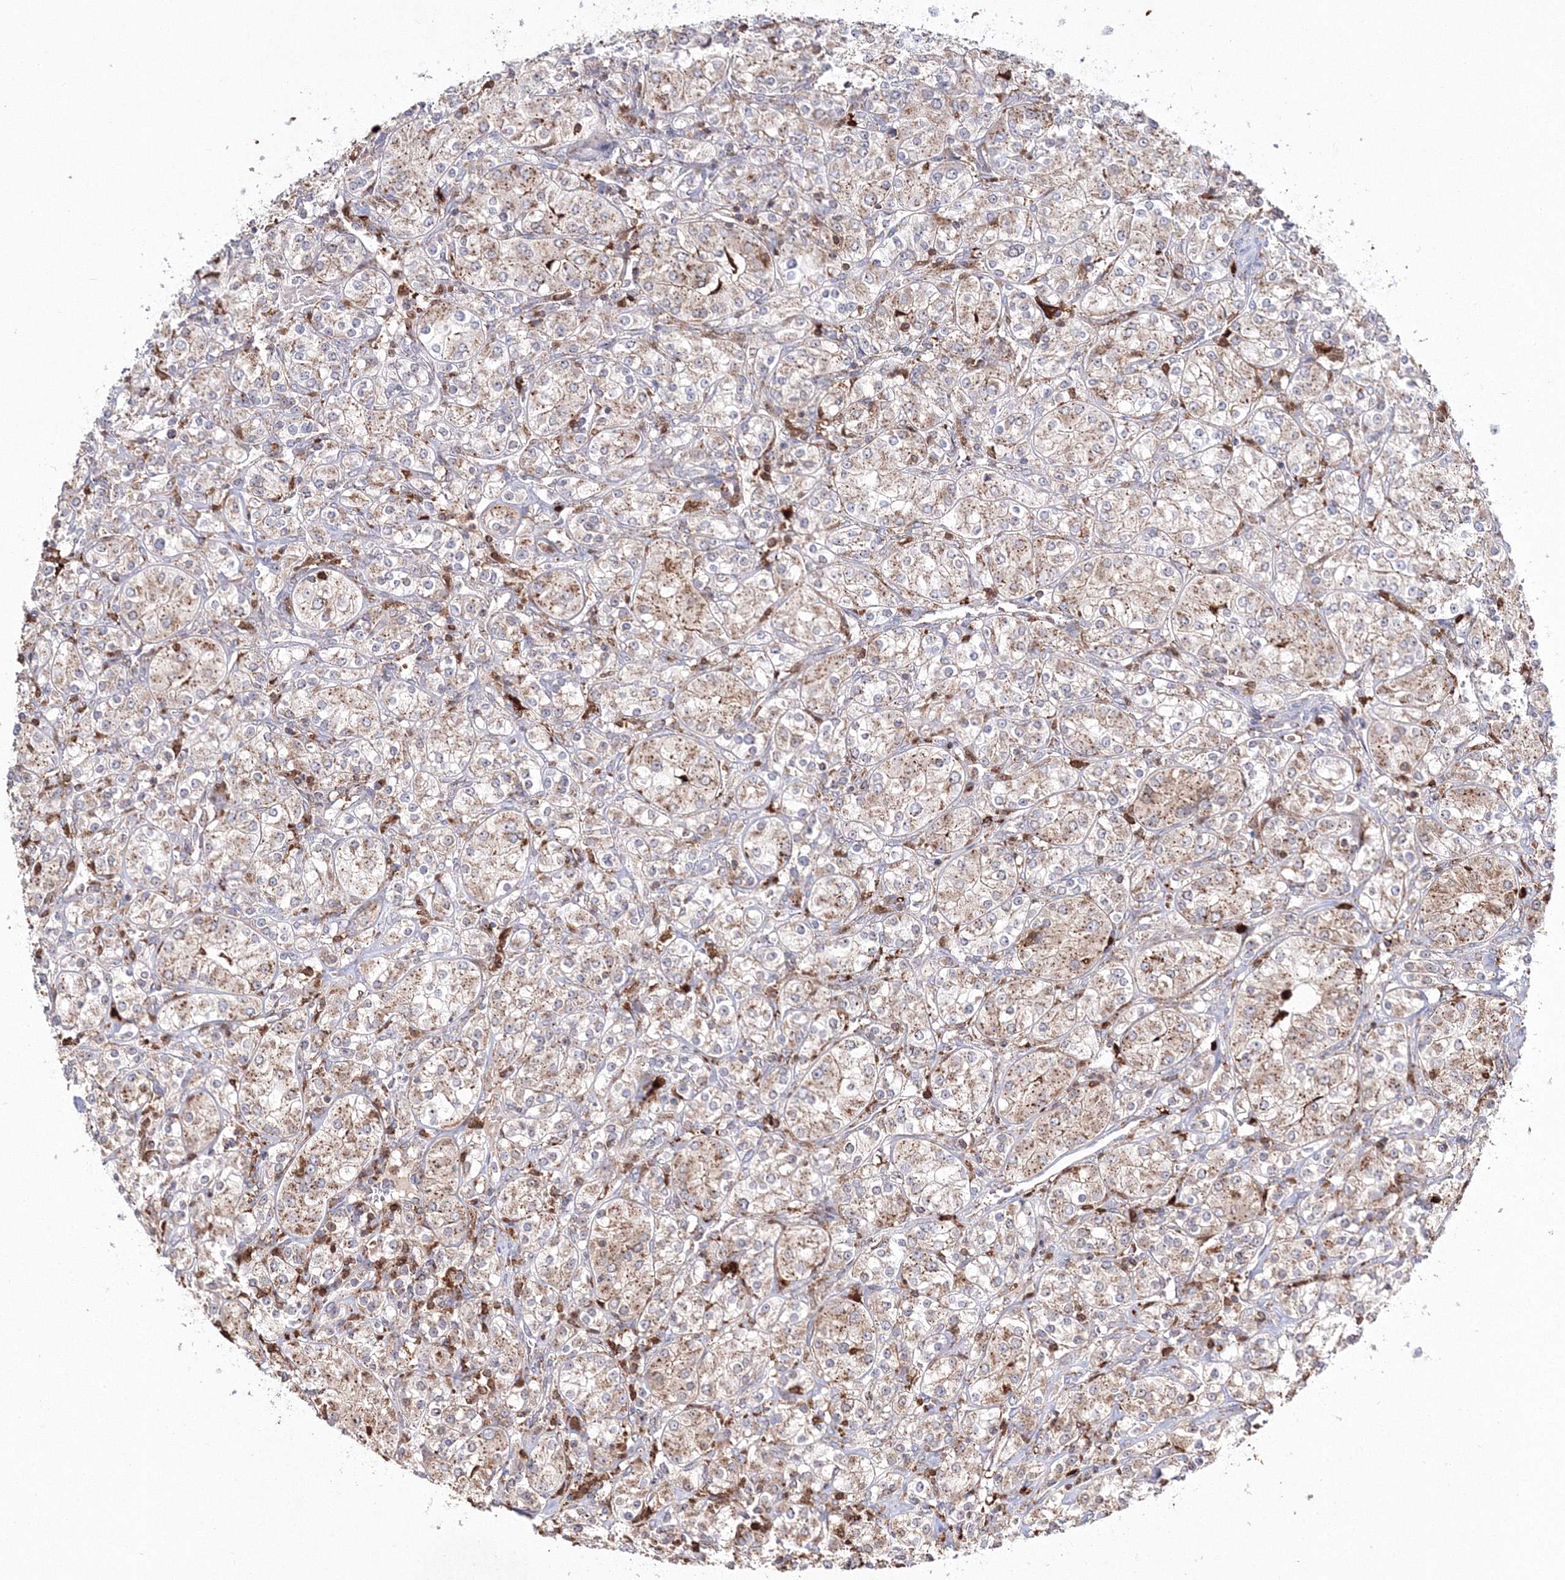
{"staining": {"intensity": "moderate", "quantity": "25%-75%", "location": "cytoplasmic/membranous"}, "tissue": "renal cancer", "cell_type": "Tumor cells", "image_type": "cancer", "snomed": [{"axis": "morphology", "description": "Adenocarcinoma, NOS"}, {"axis": "topography", "description": "Kidney"}], "caption": "A medium amount of moderate cytoplasmic/membranous positivity is seen in approximately 25%-75% of tumor cells in renal cancer (adenocarcinoma) tissue.", "gene": "ARCN1", "patient": {"sex": "male", "age": 77}}